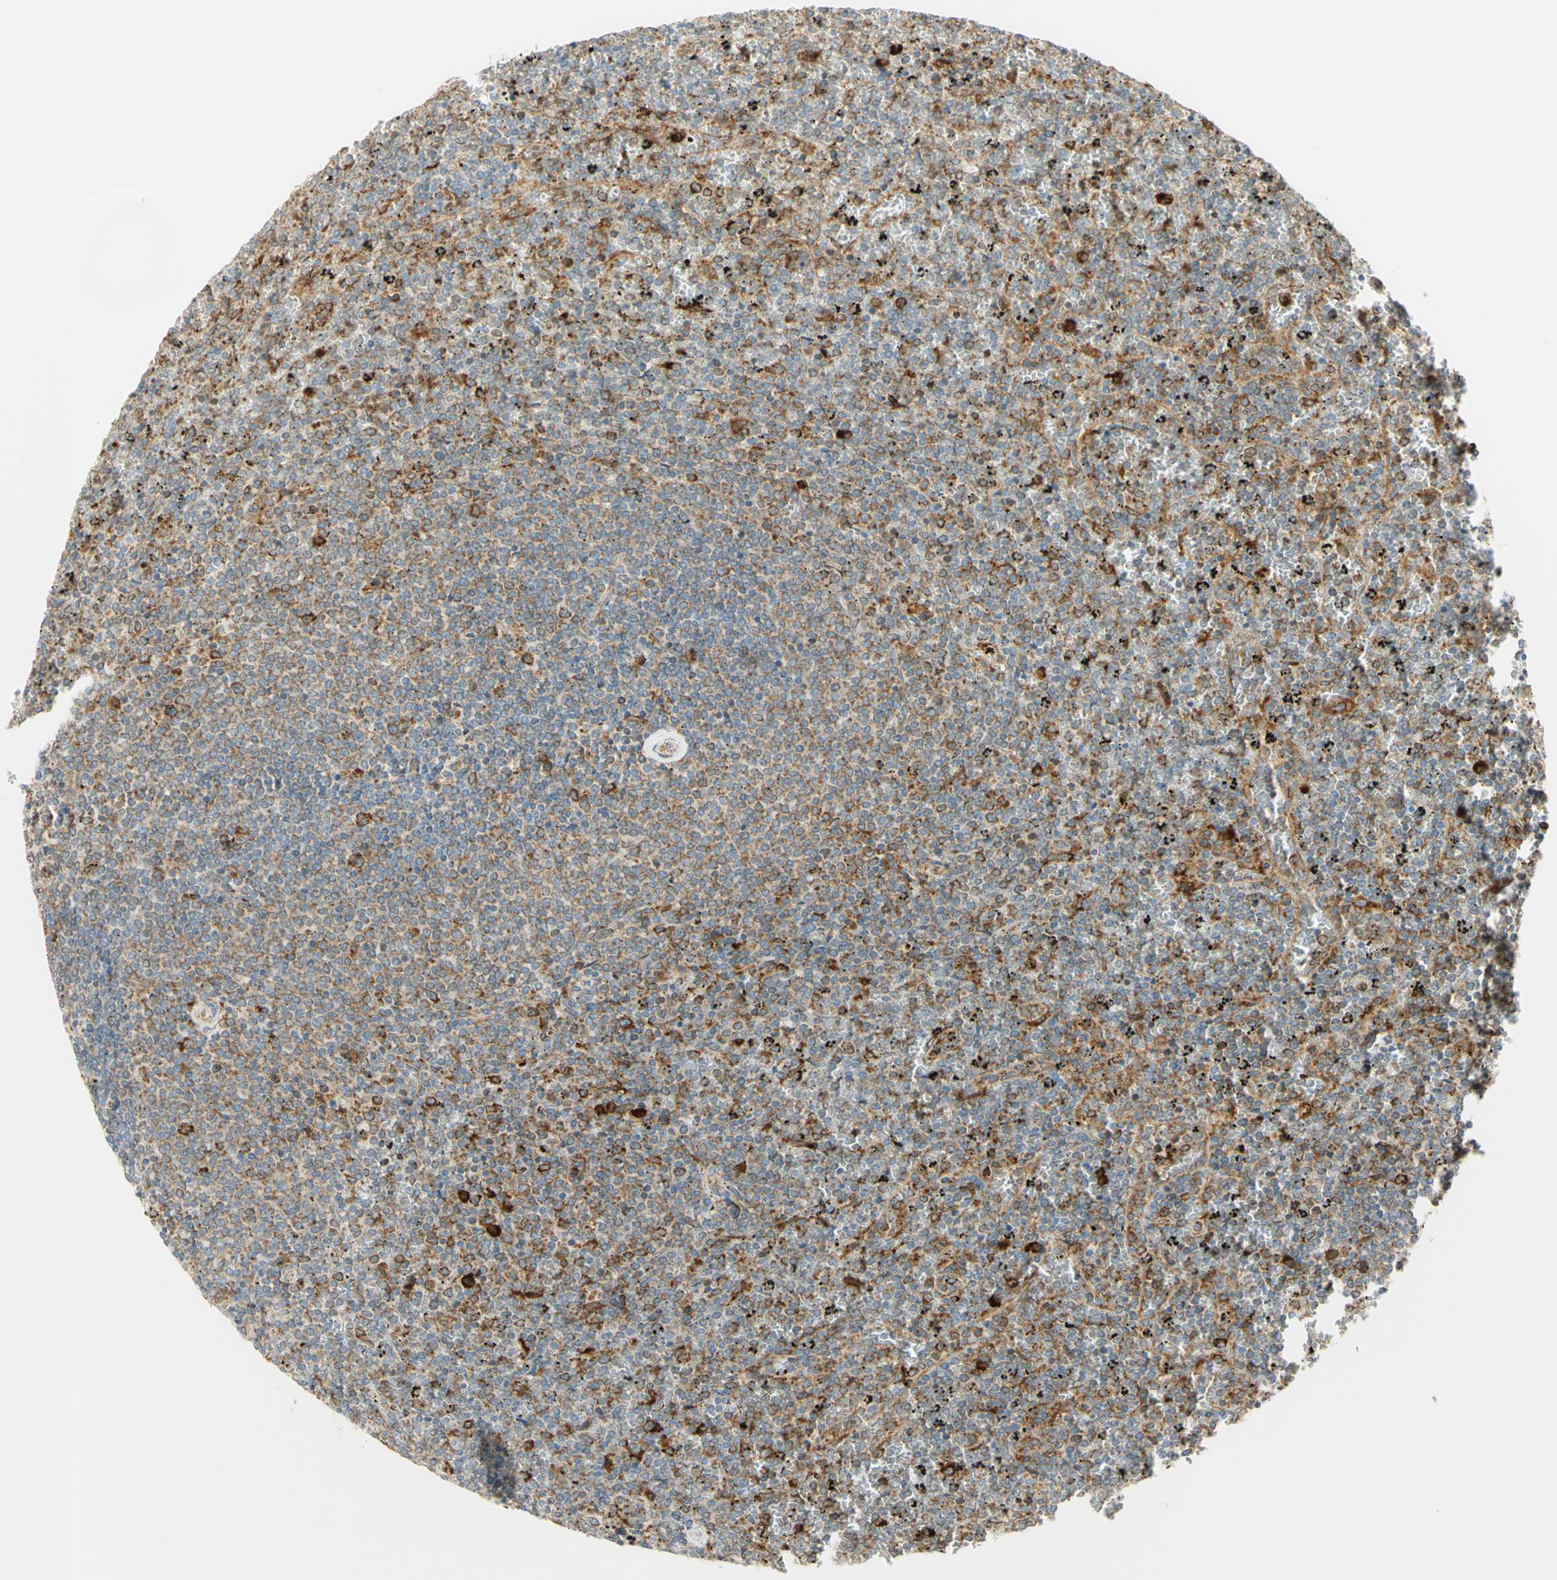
{"staining": {"intensity": "moderate", "quantity": "25%-75%", "location": "cytoplasmic/membranous"}, "tissue": "lymphoma", "cell_type": "Tumor cells", "image_type": "cancer", "snomed": [{"axis": "morphology", "description": "Malignant lymphoma, non-Hodgkin's type, Low grade"}, {"axis": "topography", "description": "Spleen"}], "caption": "Brown immunohistochemical staining in human malignant lymphoma, non-Hodgkin's type (low-grade) displays moderate cytoplasmic/membranous positivity in approximately 25%-75% of tumor cells. (DAB = brown stain, brightfield microscopy at high magnification).", "gene": "MANF", "patient": {"sex": "female", "age": 77}}